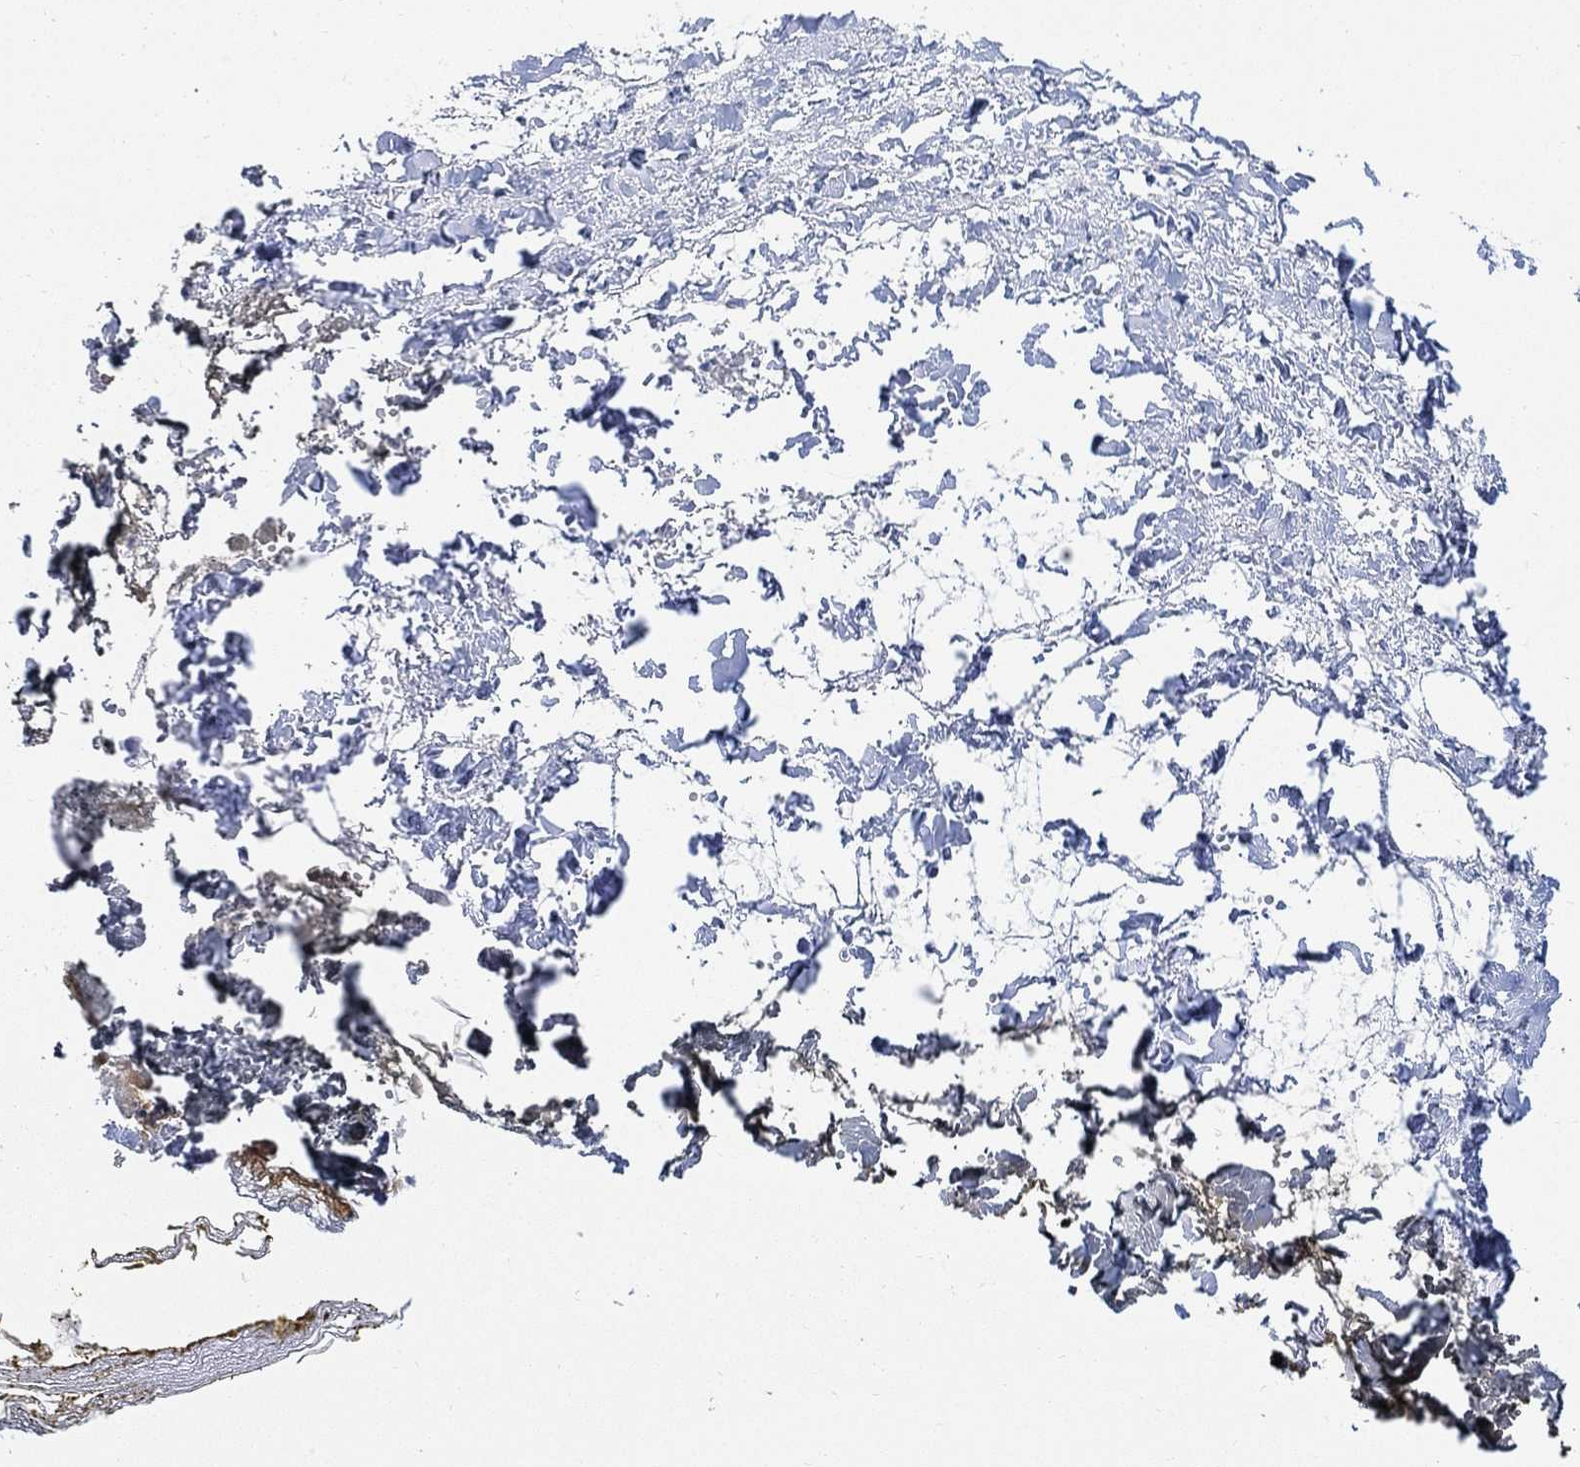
{"staining": {"intensity": "negative", "quantity": "none", "location": "none"}, "tissue": "skin", "cell_type": "Fibroblasts", "image_type": "normal", "snomed": [{"axis": "morphology", "description": "Normal tissue, NOS"}, {"axis": "topography", "description": "Skin"}], "caption": "Immunohistochemical staining of normal skin demonstrates no significant expression in fibroblasts.", "gene": "TLDC2", "patient": {"sex": "female", "age": 34}}